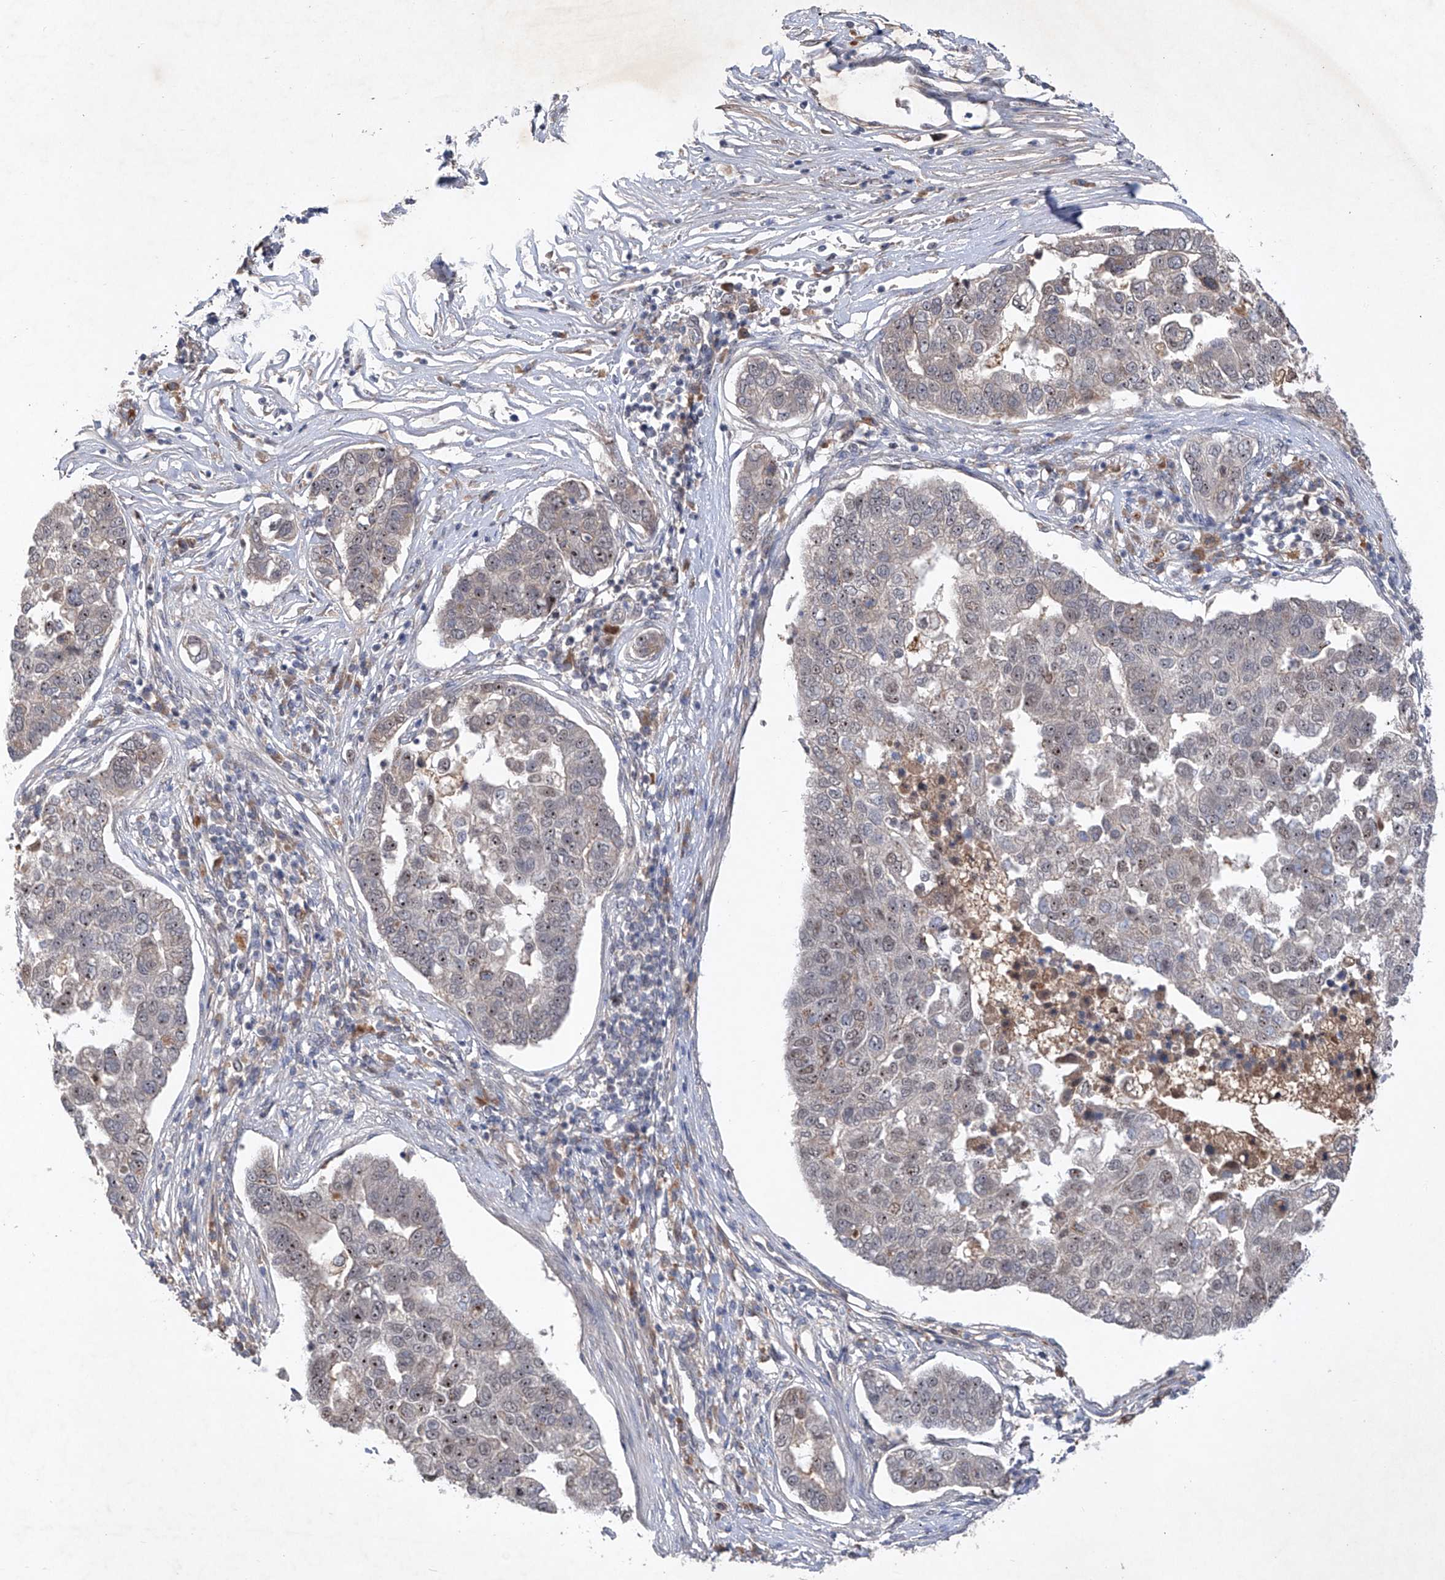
{"staining": {"intensity": "moderate", "quantity": "25%-75%", "location": "nuclear"}, "tissue": "pancreatic cancer", "cell_type": "Tumor cells", "image_type": "cancer", "snomed": [{"axis": "morphology", "description": "Adenocarcinoma, NOS"}, {"axis": "topography", "description": "Pancreas"}], "caption": "Moderate nuclear protein staining is seen in approximately 25%-75% of tumor cells in adenocarcinoma (pancreatic). (brown staining indicates protein expression, while blue staining denotes nuclei).", "gene": "FAM135A", "patient": {"sex": "female", "age": 61}}